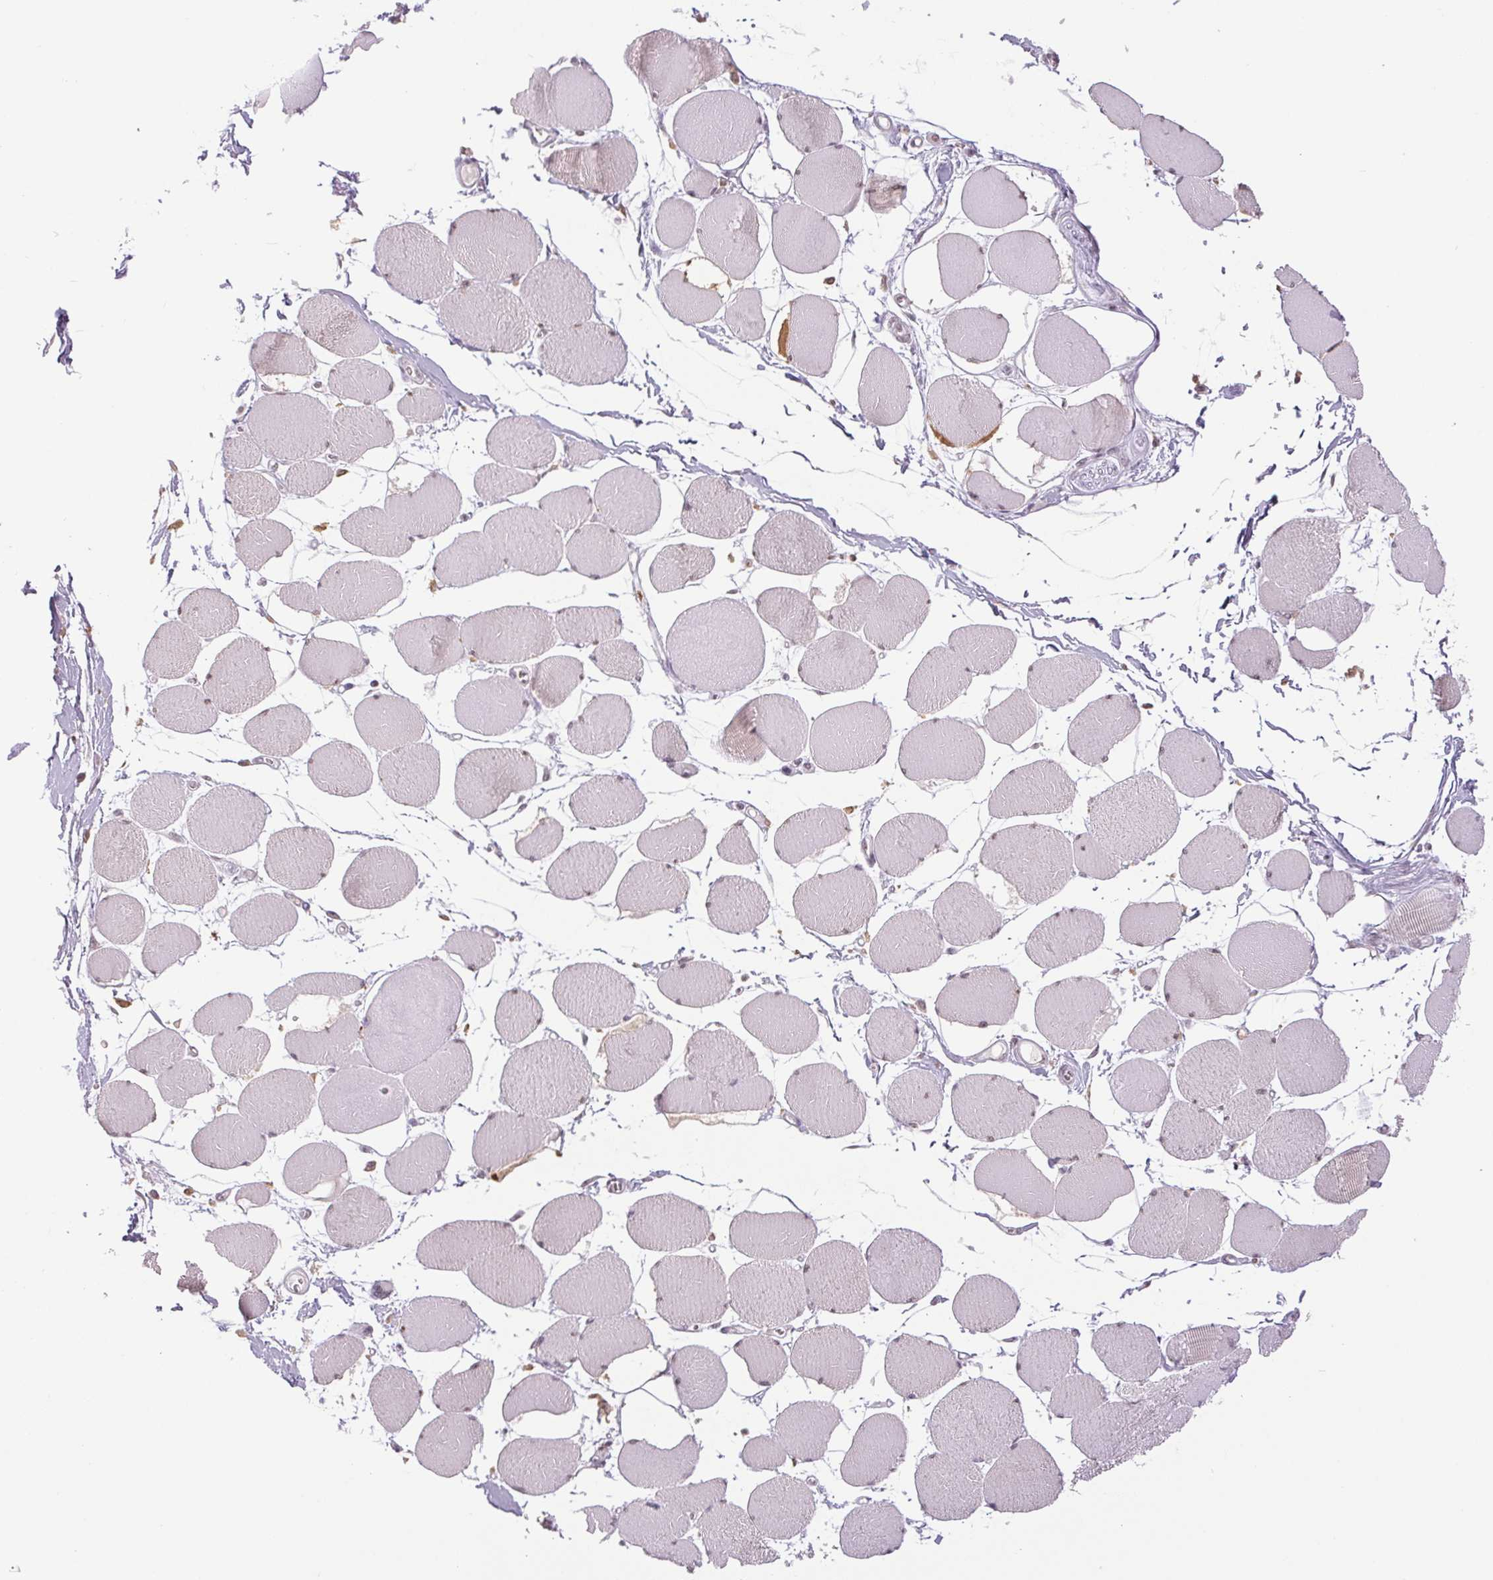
{"staining": {"intensity": "weak", "quantity": "25%-75%", "location": "cytoplasmic/membranous"}, "tissue": "skeletal muscle", "cell_type": "Myocytes", "image_type": "normal", "snomed": [{"axis": "morphology", "description": "Normal tissue, NOS"}, {"axis": "topography", "description": "Skeletal muscle"}], "caption": "A brown stain labels weak cytoplasmic/membranous staining of a protein in myocytes of normal human skeletal muscle.", "gene": "SMIM6", "patient": {"sex": "female", "age": 75}}